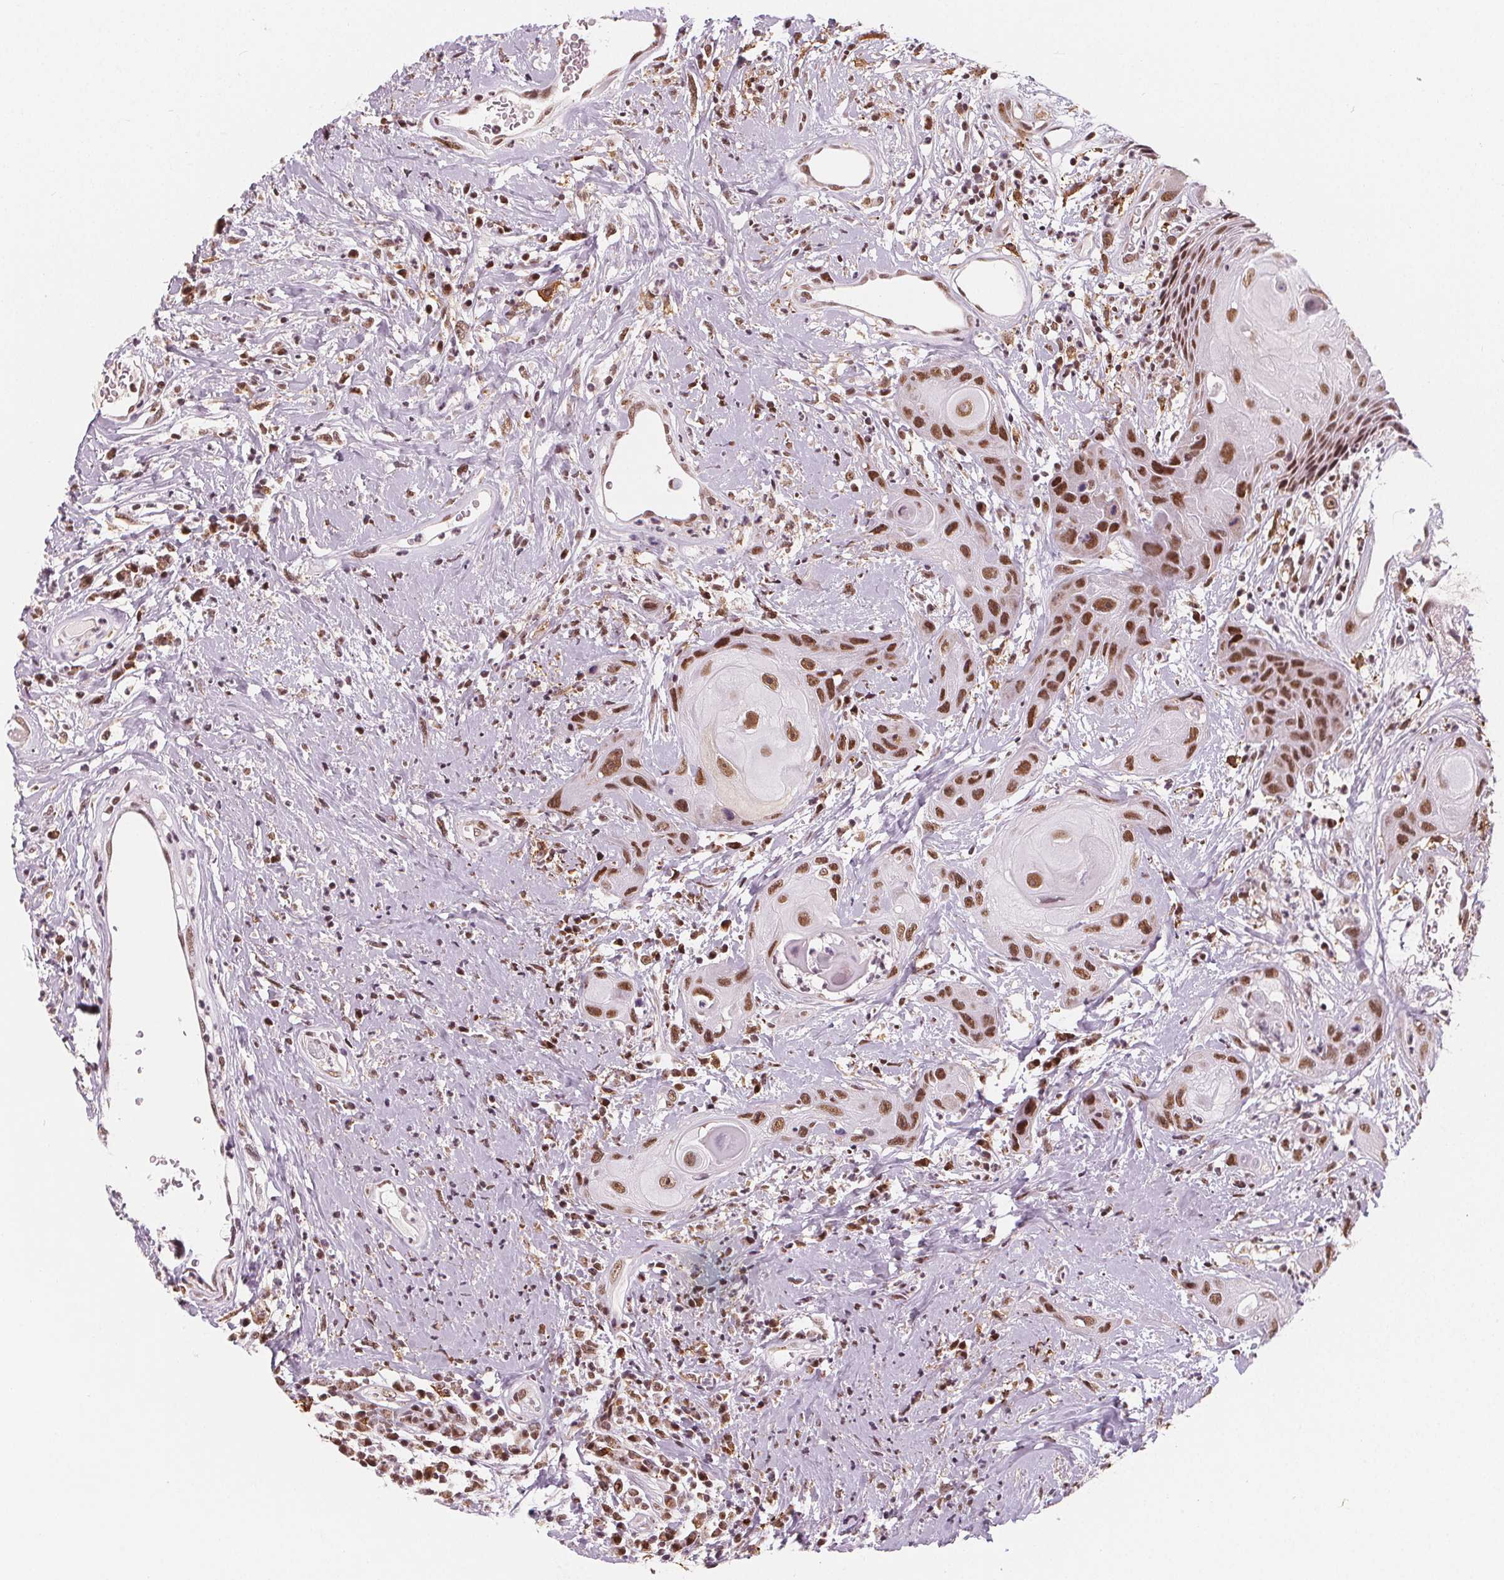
{"staining": {"intensity": "moderate", "quantity": ">75%", "location": "nuclear"}, "tissue": "head and neck cancer", "cell_type": "Tumor cells", "image_type": "cancer", "snomed": [{"axis": "morphology", "description": "Squamous cell carcinoma, NOS"}, {"axis": "topography", "description": "Head-Neck"}], "caption": "Immunohistochemistry histopathology image of neoplastic tissue: head and neck cancer (squamous cell carcinoma) stained using immunohistochemistry displays medium levels of moderate protein expression localized specifically in the nuclear of tumor cells, appearing as a nuclear brown color.", "gene": "DPM2", "patient": {"sex": "male", "age": 57}}